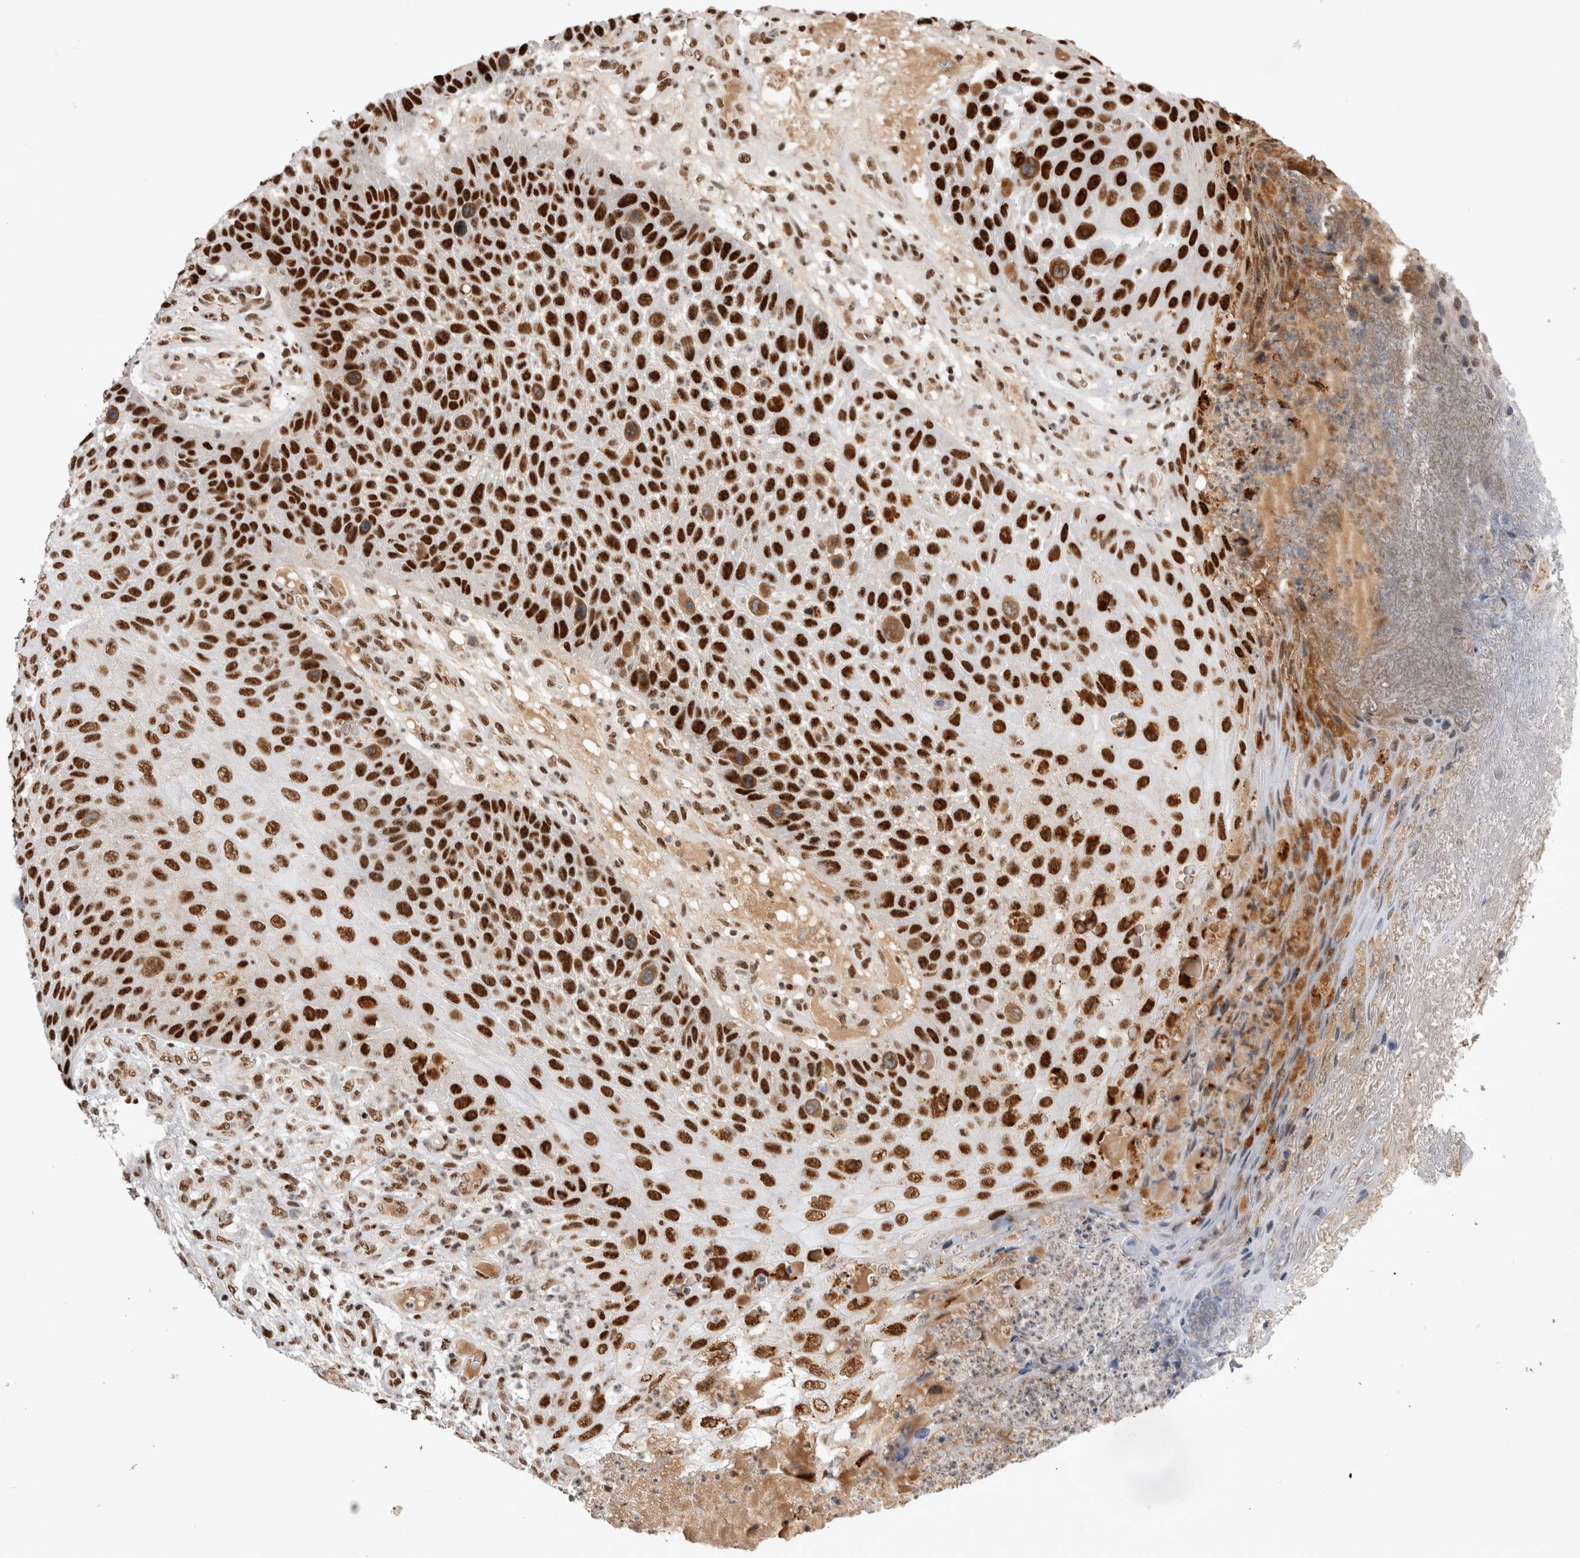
{"staining": {"intensity": "strong", "quantity": ">75%", "location": "cytoplasmic/membranous,nuclear"}, "tissue": "skin cancer", "cell_type": "Tumor cells", "image_type": "cancer", "snomed": [{"axis": "morphology", "description": "Squamous cell carcinoma, NOS"}, {"axis": "topography", "description": "Skin"}], "caption": "An image showing strong cytoplasmic/membranous and nuclear staining in about >75% of tumor cells in skin cancer (squamous cell carcinoma), as visualized by brown immunohistochemical staining.", "gene": "EYA2", "patient": {"sex": "female", "age": 88}}